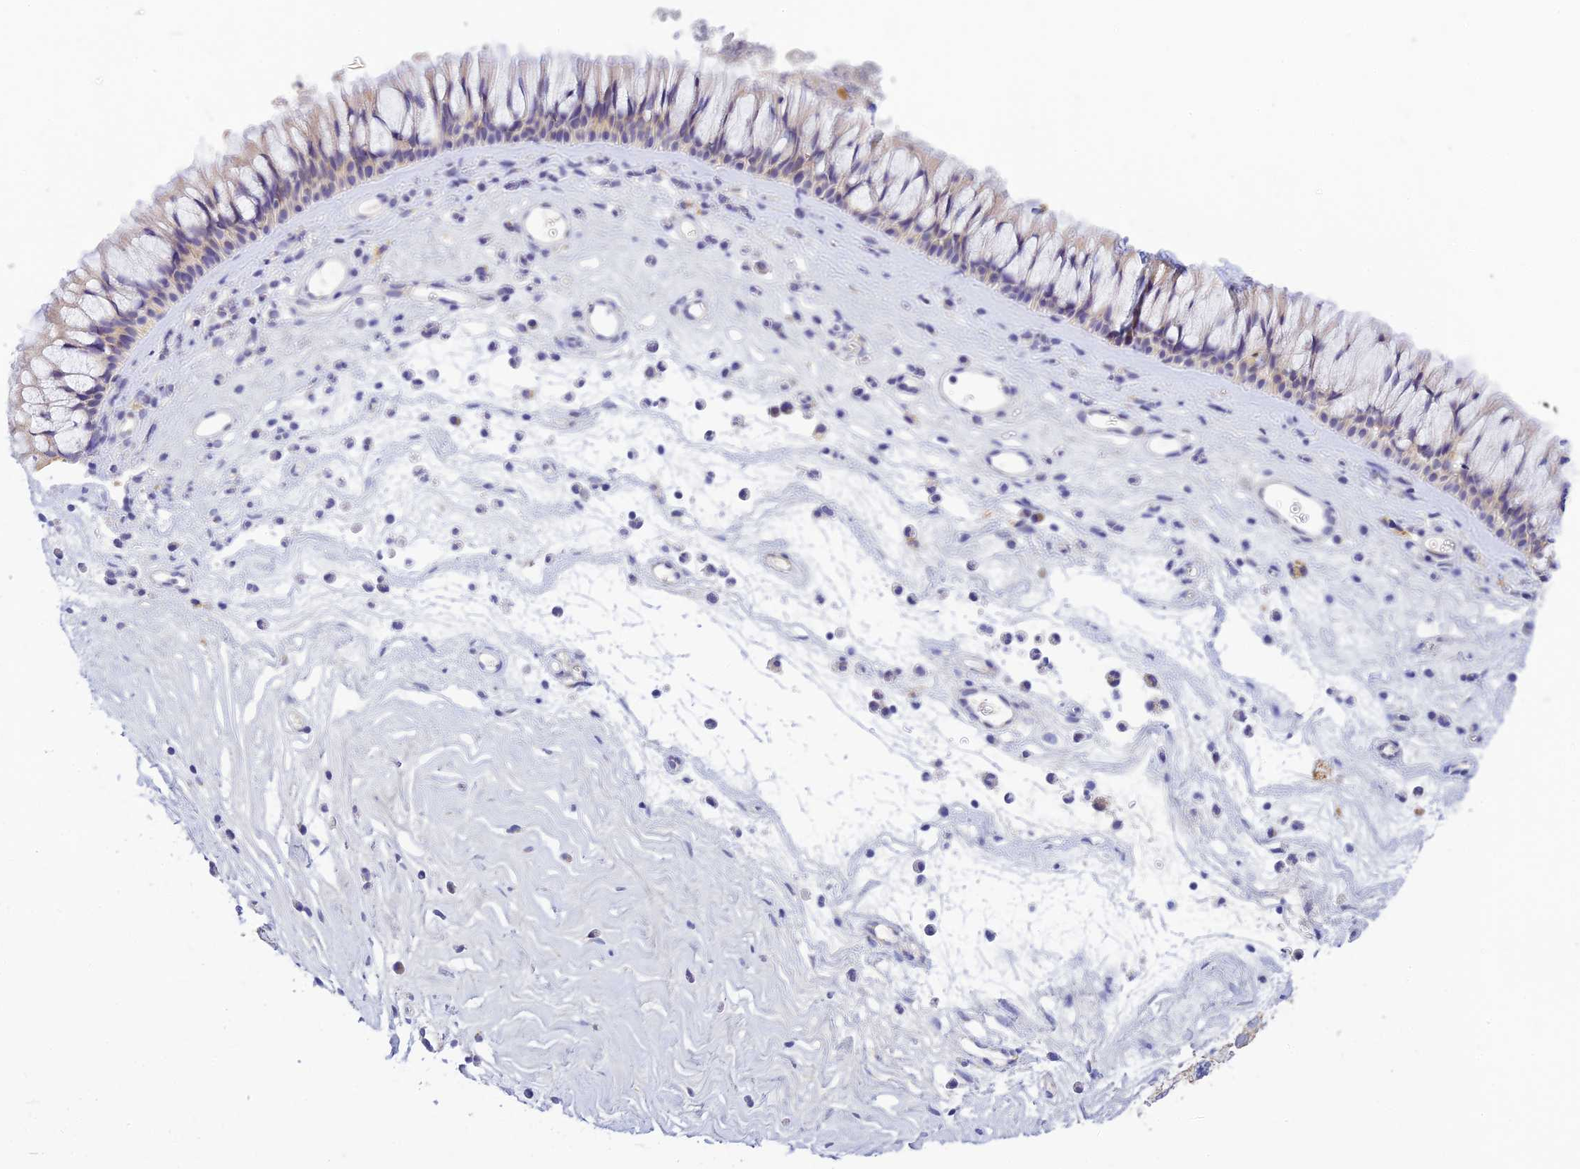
{"staining": {"intensity": "weak", "quantity": "<25%", "location": "cytoplasmic/membranous"}, "tissue": "nasopharynx", "cell_type": "Respiratory epithelial cells", "image_type": "normal", "snomed": [{"axis": "morphology", "description": "Normal tissue, NOS"}, {"axis": "morphology", "description": "Inflammation, NOS"}, {"axis": "morphology", "description": "Malignant melanoma, Metastatic site"}, {"axis": "topography", "description": "Nasopharynx"}], "caption": "This is a photomicrograph of immunohistochemistry (IHC) staining of unremarkable nasopharynx, which shows no staining in respiratory epithelial cells.", "gene": "INTS13", "patient": {"sex": "male", "age": 70}}